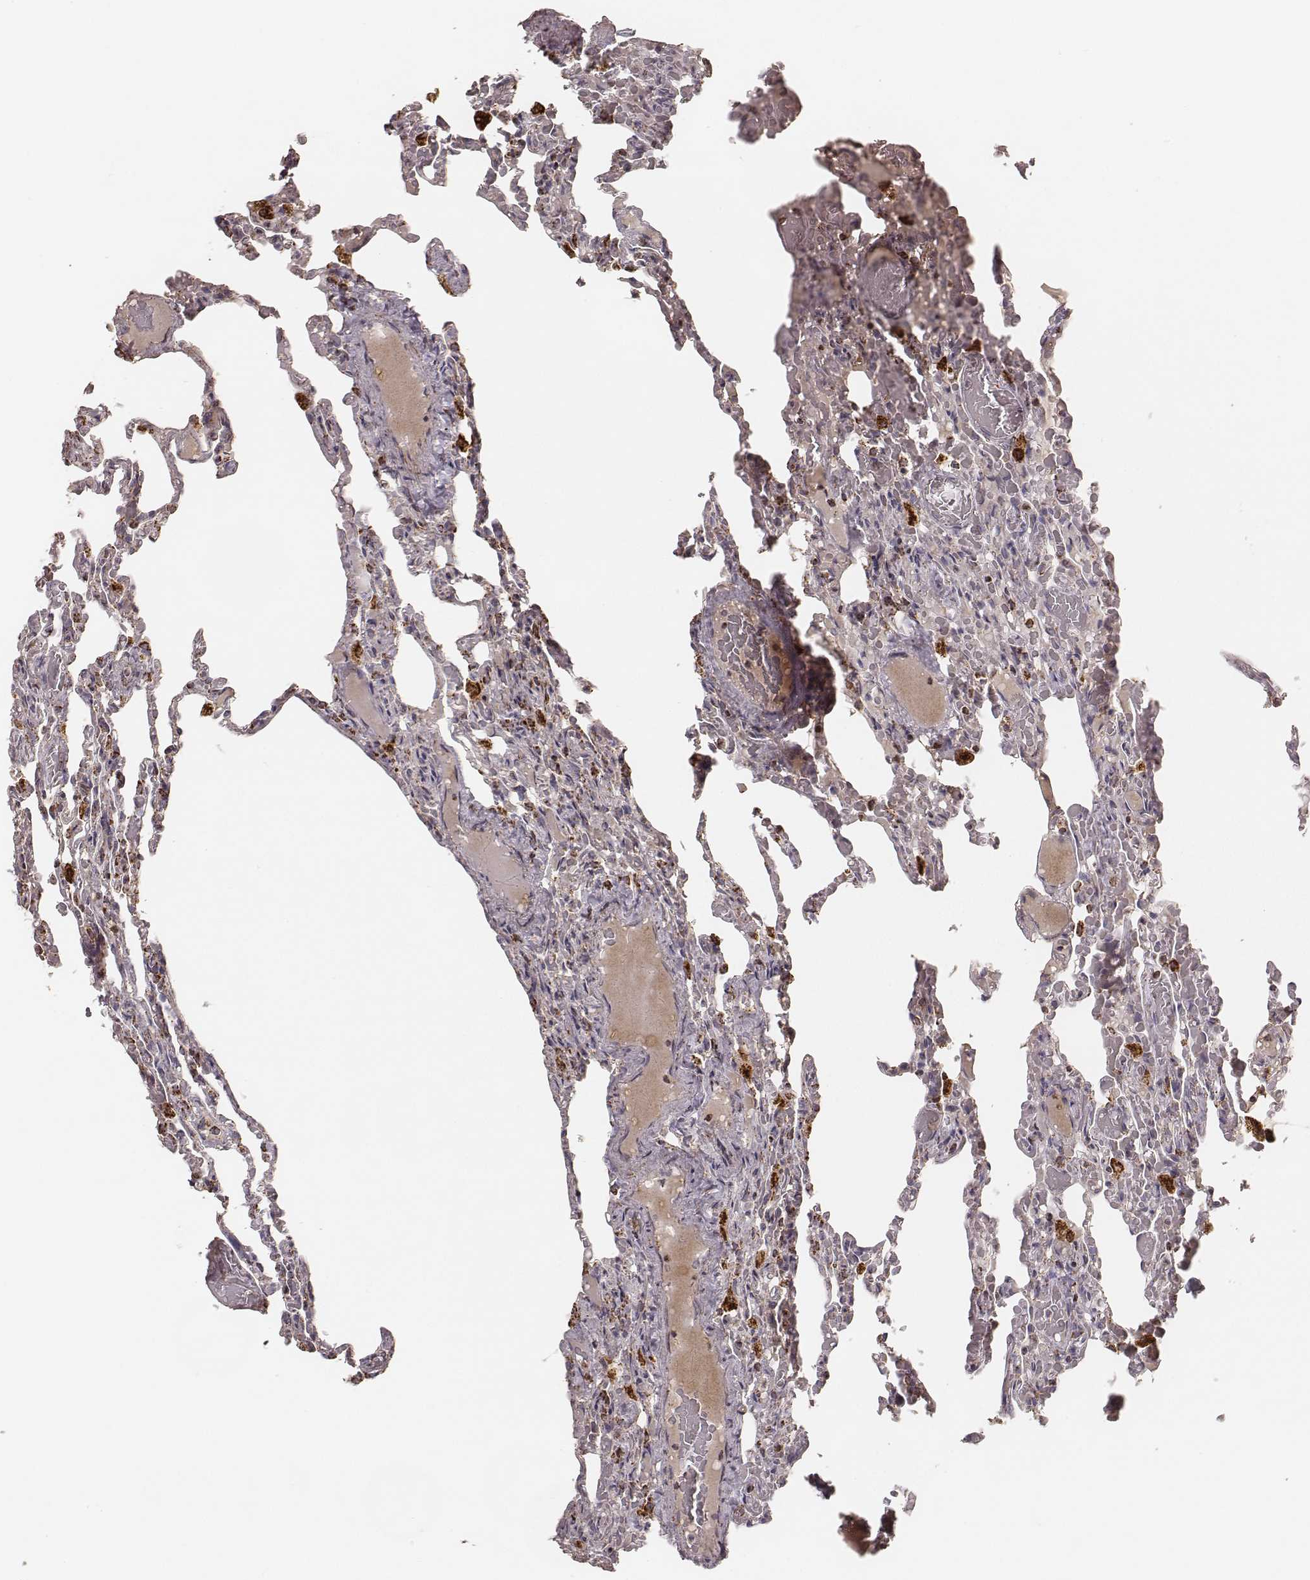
{"staining": {"intensity": "strong", "quantity": "<25%", "location": "cytoplasmic/membranous"}, "tissue": "lung", "cell_type": "Alveolar cells", "image_type": "normal", "snomed": [{"axis": "morphology", "description": "Normal tissue, NOS"}, {"axis": "topography", "description": "Lung"}], "caption": "Normal lung exhibits strong cytoplasmic/membranous staining in about <25% of alveolar cells The staining was performed using DAB, with brown indicating positive protein expression. Nuclei are stained blue with hematoxylin..", "gene": "CS", "patient": {"sex": "female", "age": 43}}